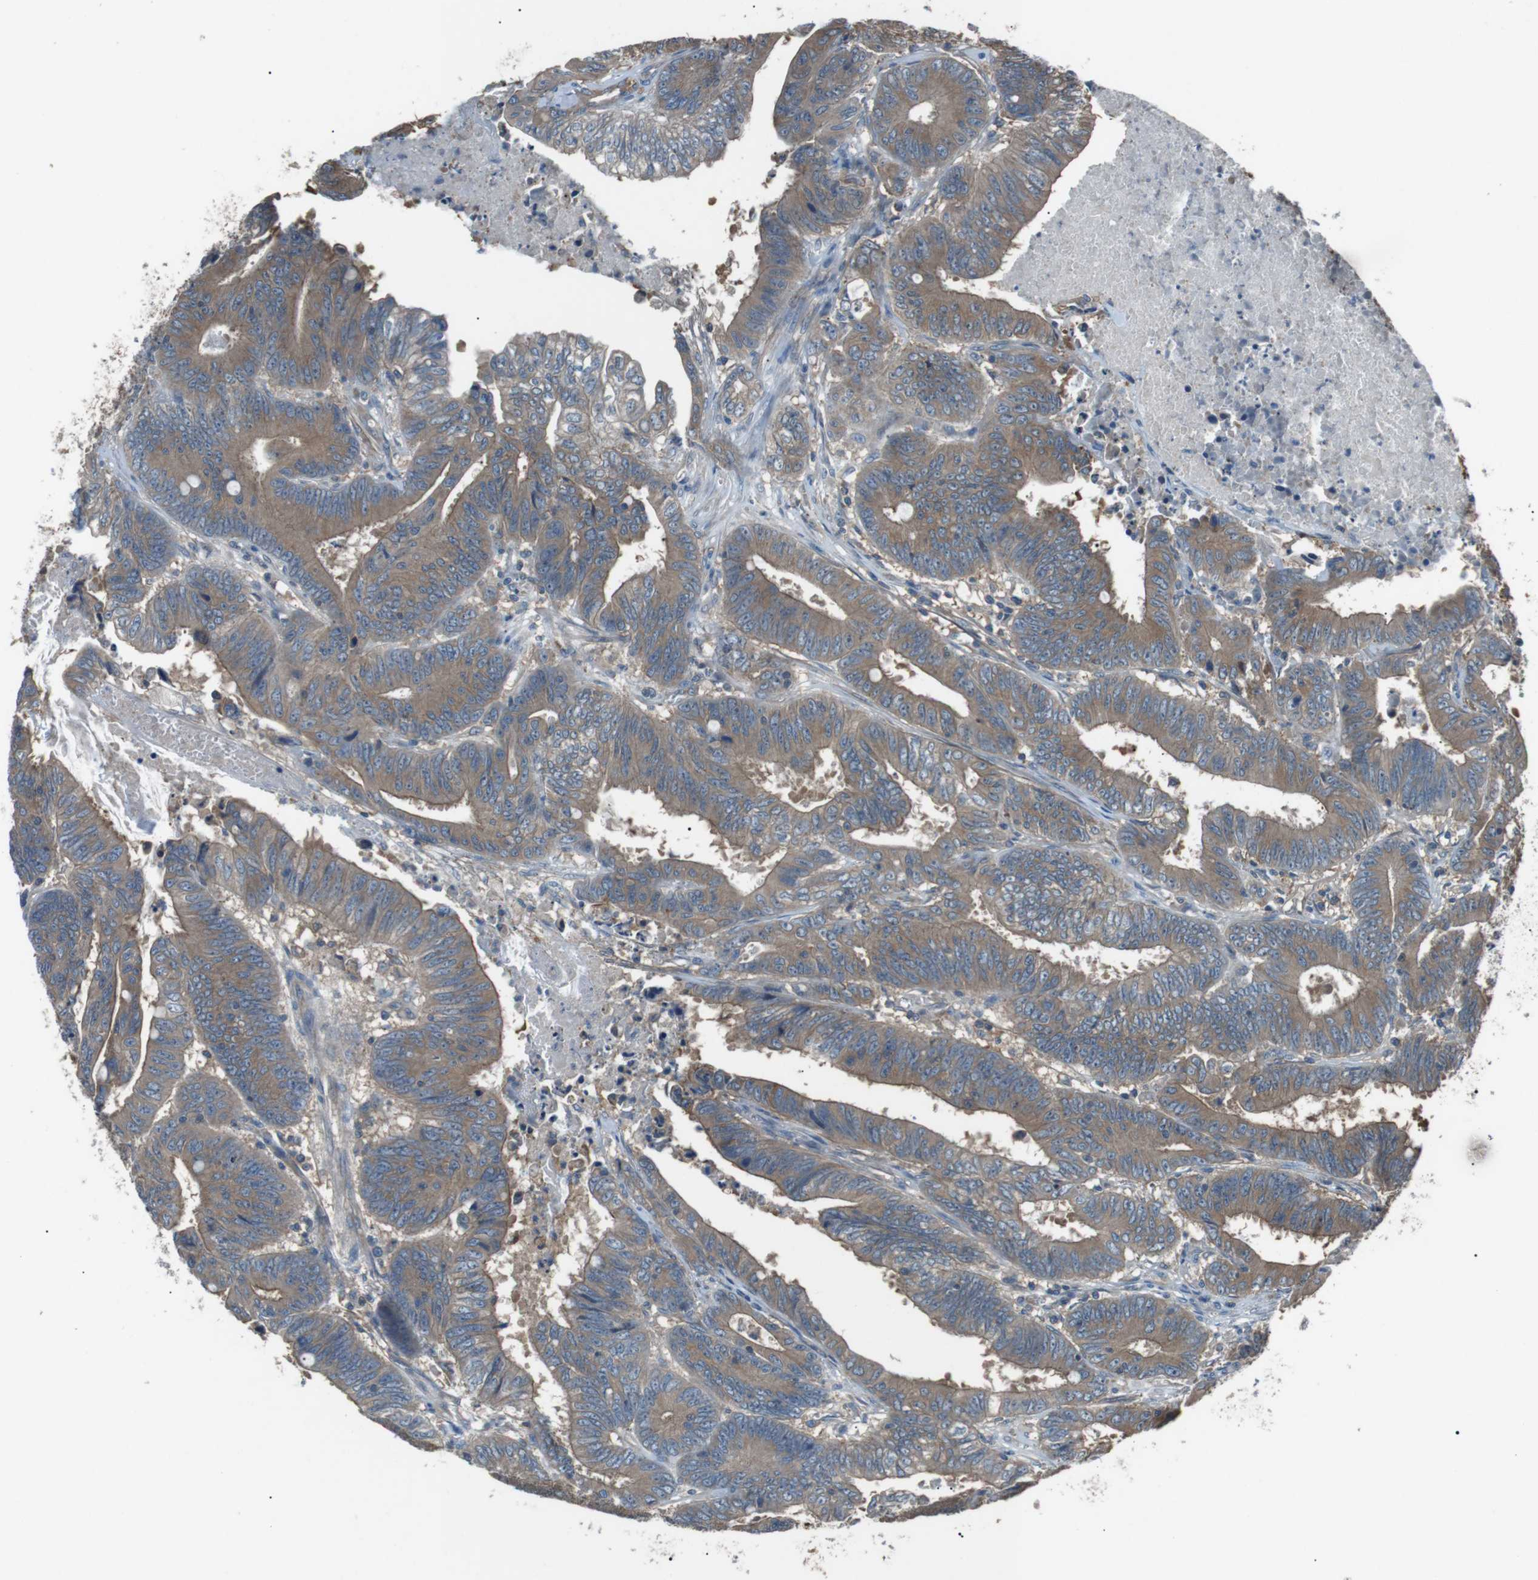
{"staining": {"intensity": "moderate", "quantity": ">75%", "location": "cytoplasmic/membranous"}, "tissue": "colorectal cancer", "cell_type": "Tumor cells", "image_type": "cancer", "snomed": [{"axis": "morphology", "description": "Adenocarcinoma, NOS"}, {"axis": "topography", "description": "Colon"}], "caption": "Moderate cytoplasmic/membranous staining for a protein is appreciated in approximately >75% of tumor cells of colorectal cancer using IHC.", "gene": "GPR161", "patient": {"sex": "male", "age": 45}}